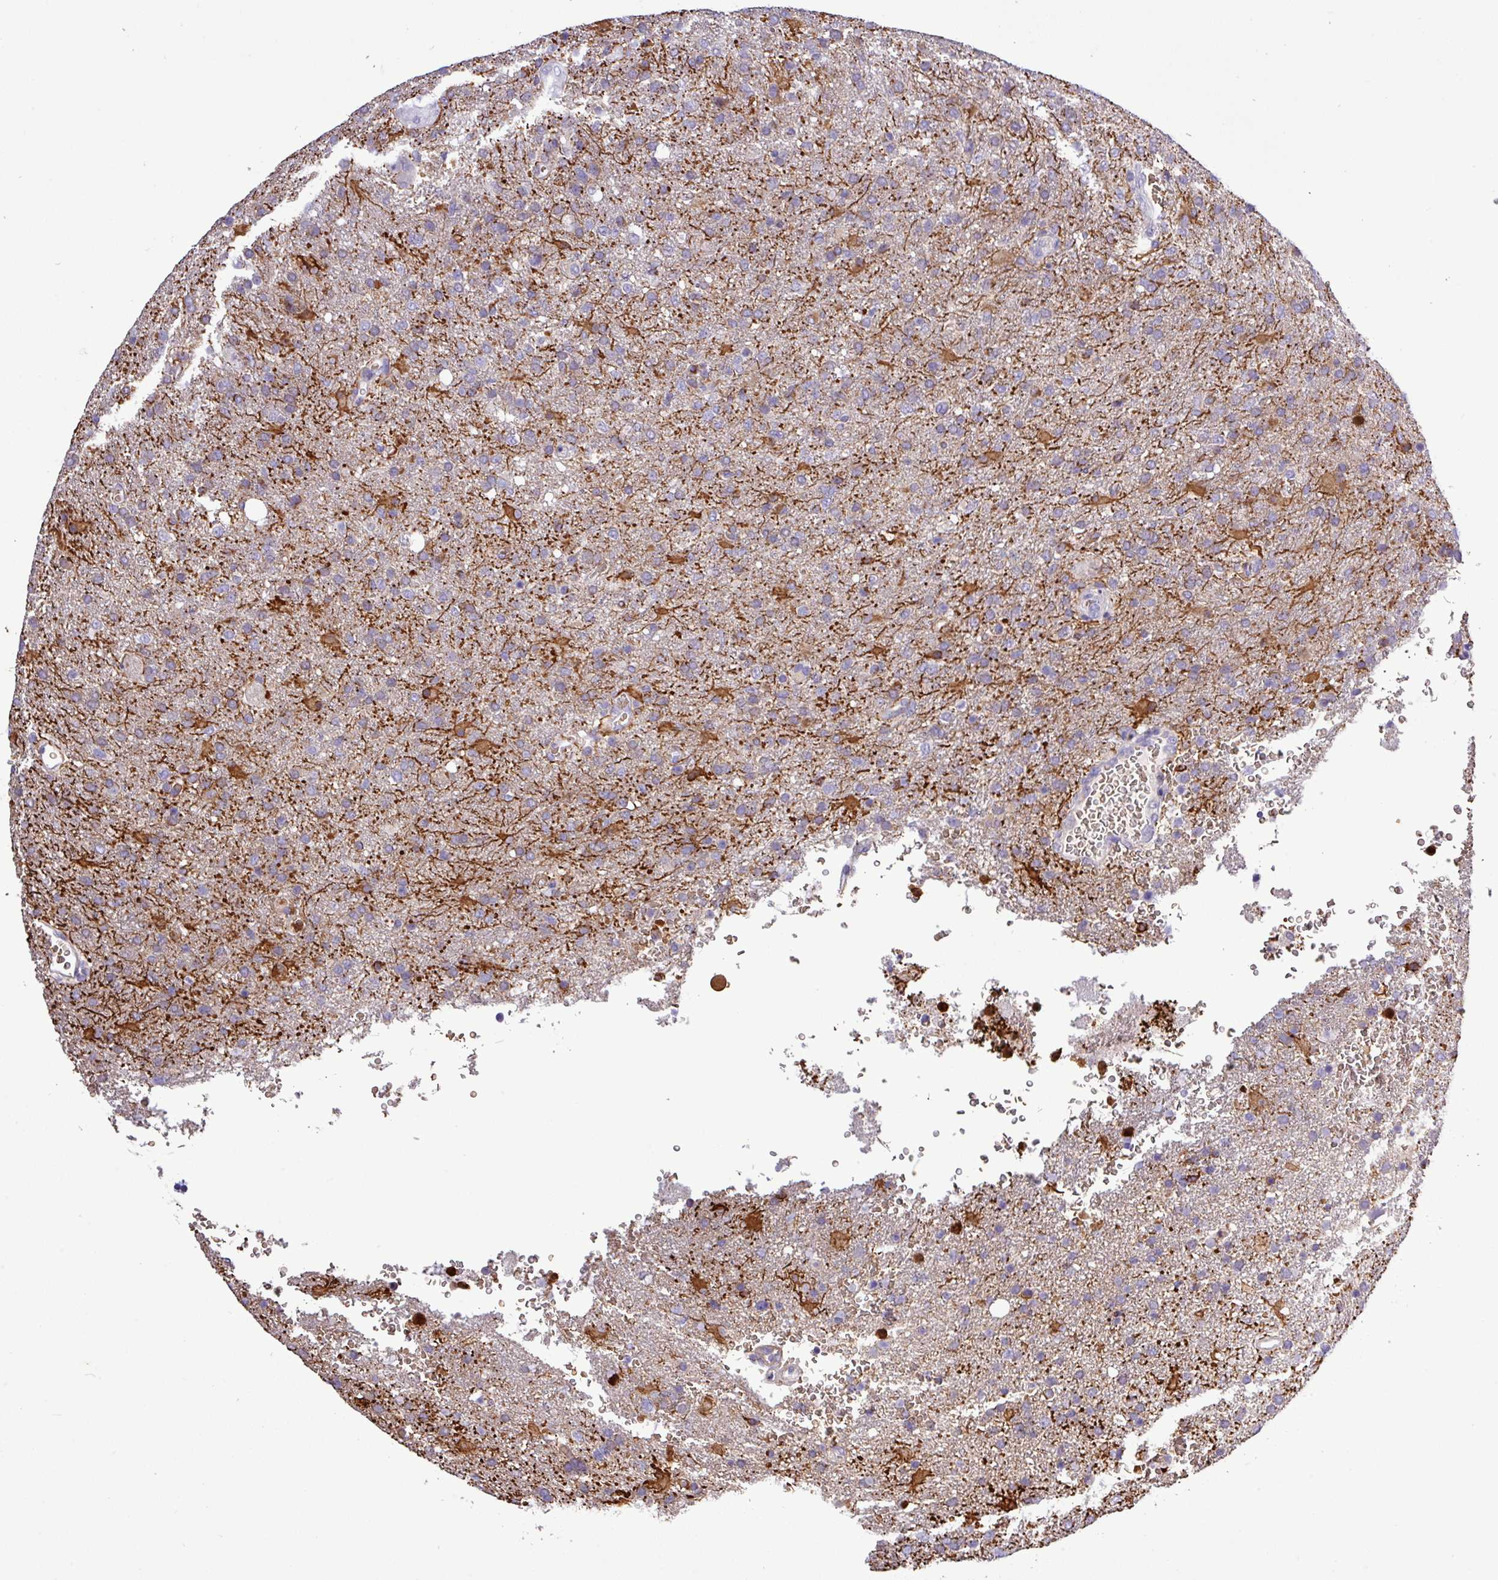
{"staining": {"intensity": "negative", "quantity": "none", "location": "none"}, "tissue": "glioma", "cell_type": "Tumor cells", "image_type": "cancer", "snomed": [{"axis": "morphology", "description": "Glioma, malignant, High grade"}, {"axis": "topography", "description": "Brain"}], "caption": "DAB immunohistochemical staining of malignant glioma (high-grade) reveals no significant expression in tumor cells.", "gene": "MGAT4B", "patient": {"sex": "female", "age": 74}}